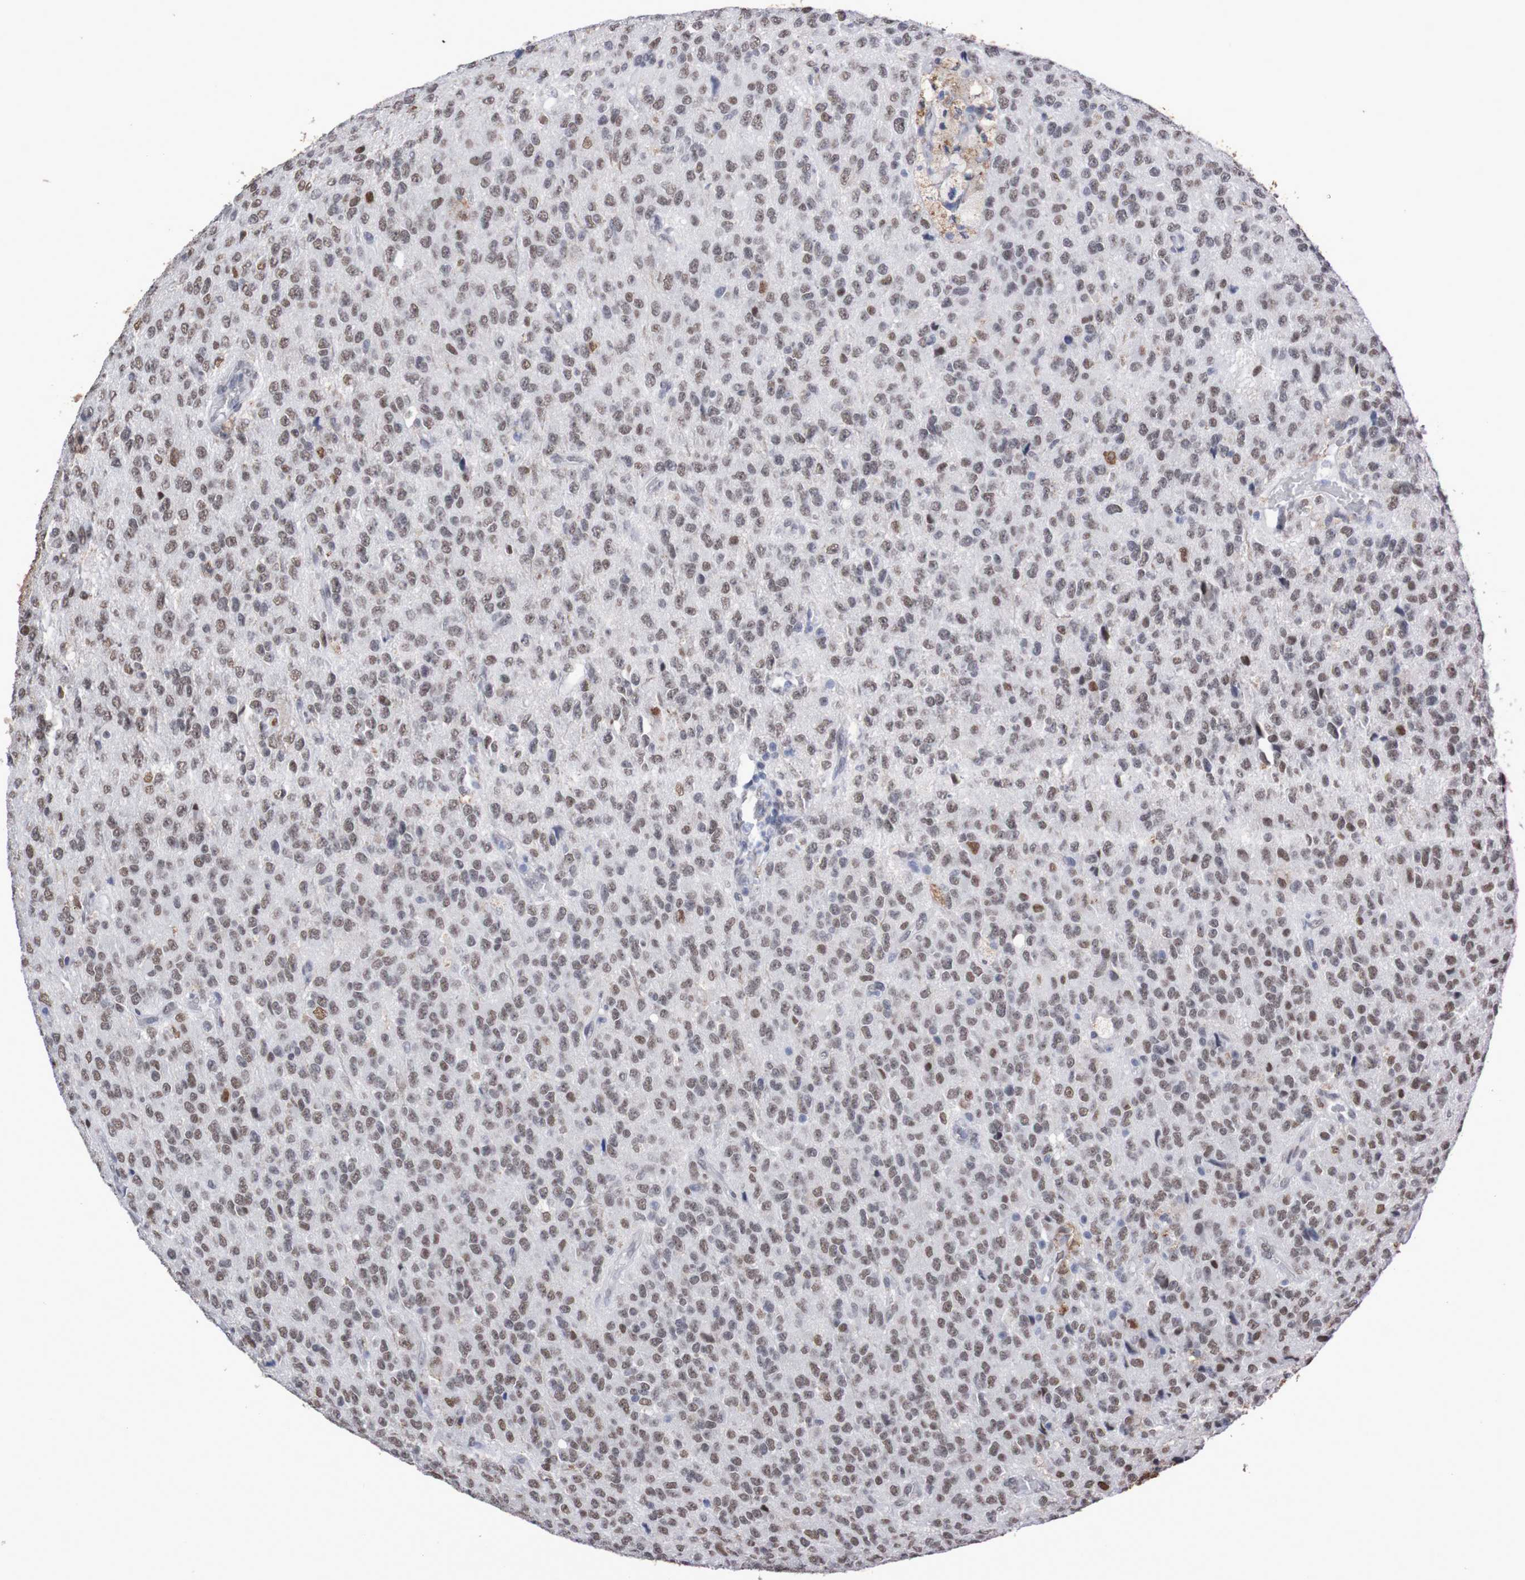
{"staining": {"intensity": "strong", "quantity": "25%-75%", "location": "nuclear"}, "tissue": "glioma", "cell_type": "Tumor cells", "image_type": "cancer", "snomed": [{"axis": "morphology", "description": "Glioma, malignant, High grade"}, {"axis": "topography", "description": "pancreas cauda"}], "caption": "The photomicrograph demonstrates immunohistochemical staining of malignant glioma (high-grade). There is strong nuclear expression is present in about 25%-75% of tumor cells.", "gene": "MRTFB", "patient": {"sex": "male", "age": 60}}